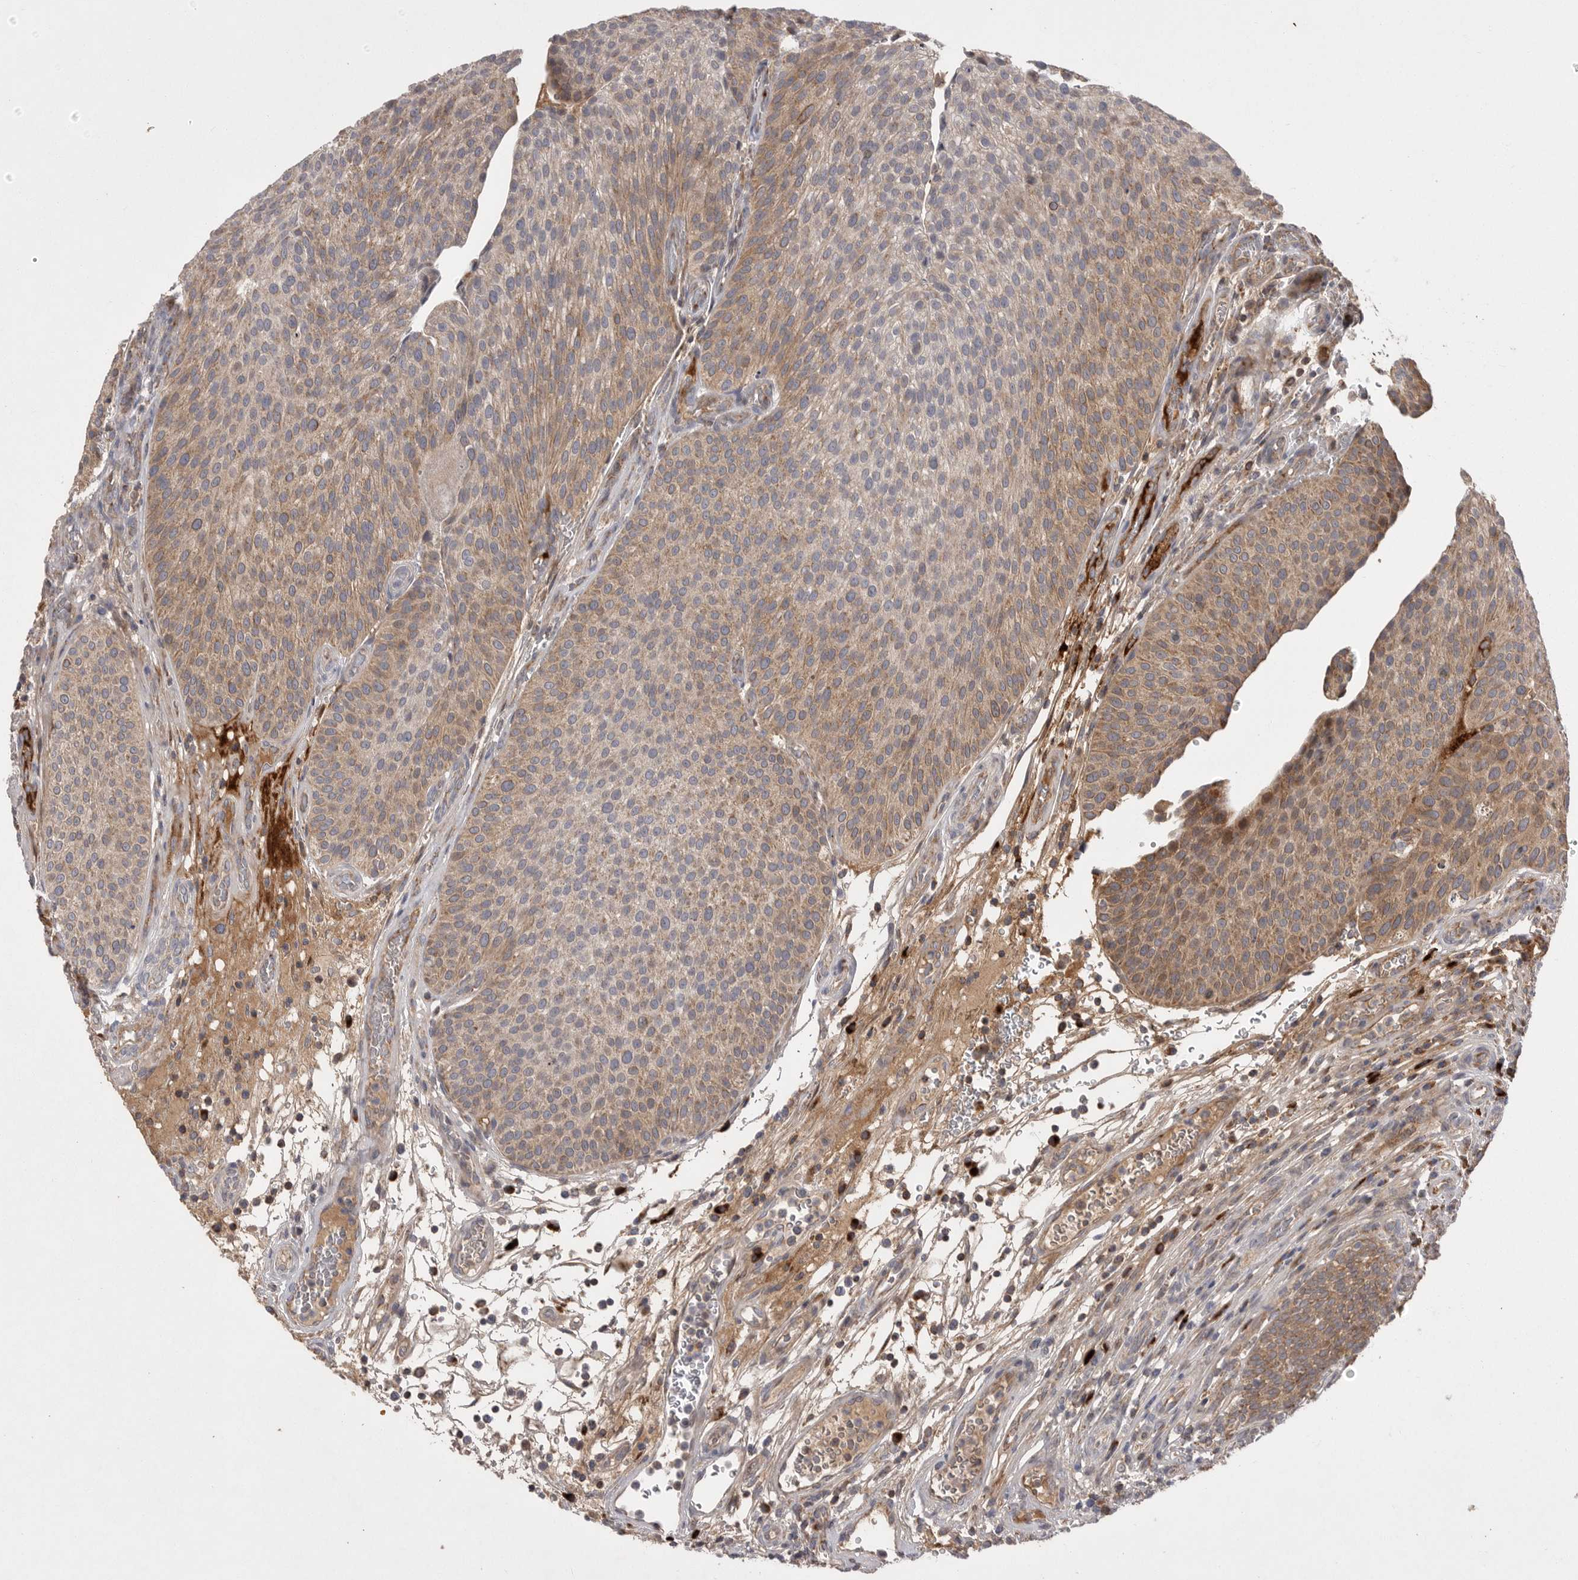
{"staining": {"intensity": "moderate", "quantity": ">75%", "location": "cytoplasmic/membranous"}, "tissue": "urothelial cancer", "cell_type": "Tumor cells", "image_type": "cancer", "snomed": [{"axis": "morphology", "description": "Normal tissue, NOS"}, {"axis": "morphology", "description": "Urothelial carcinoma, Low grade"}, {"axis": "topography", "description": "Smooth muscle"}, {"axis": "topography", "description": "Urinary bladder"}], "caption": "Immunohistochemistry micrograph of neoplastic tissue: human low-grade urothelial carcinoma stained using immunohistochemistry (IHC) demonstrates medium levels of moderate protein expression localized specifically in the cytoplasmic/membranous of tumor cells, appearing as a cytoplasmic/membranous brown color.", "gene": "KYAT3", "patient": {"sex": "male", "age": 60}}